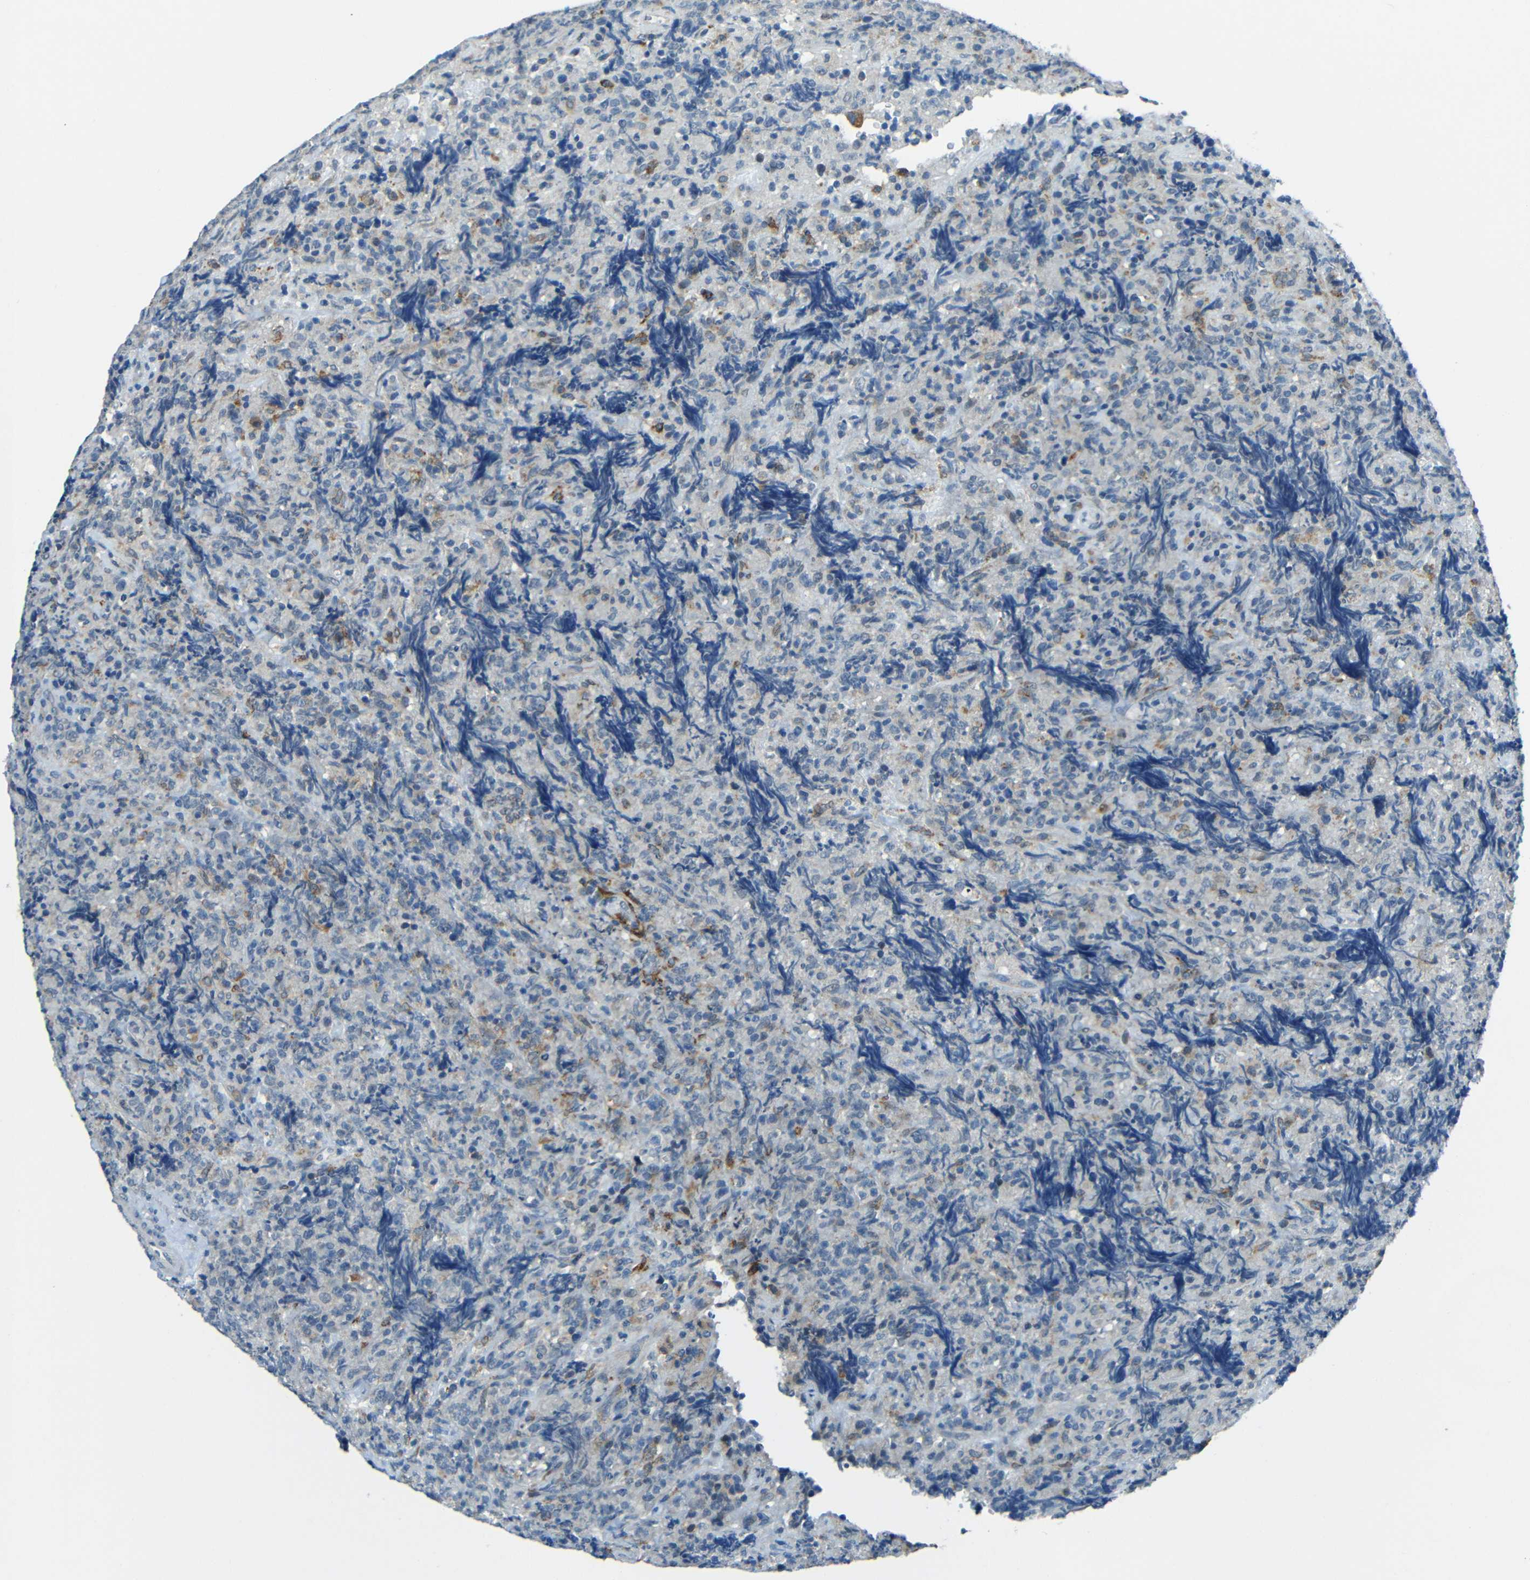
{"staining": {"intensity": "negative", "quantity": "none", "location": "none"}, "tissue": "lymphoma", "cell_type": "Tumor cells", "image_type": "cancer", "snomed": [{"axis": "morphology", "description": "Malignant lymphoma, non-Hodgkin's type, High grade"}, {"axis": "topography", "description": "Tonsil"}], "caption": "This is a histopathology image of IHC staining of lymphoma, which shows no positivity in tumor cells.", "gene": "ANKRD22", "patient": {"sex": "female", "age": 36}}